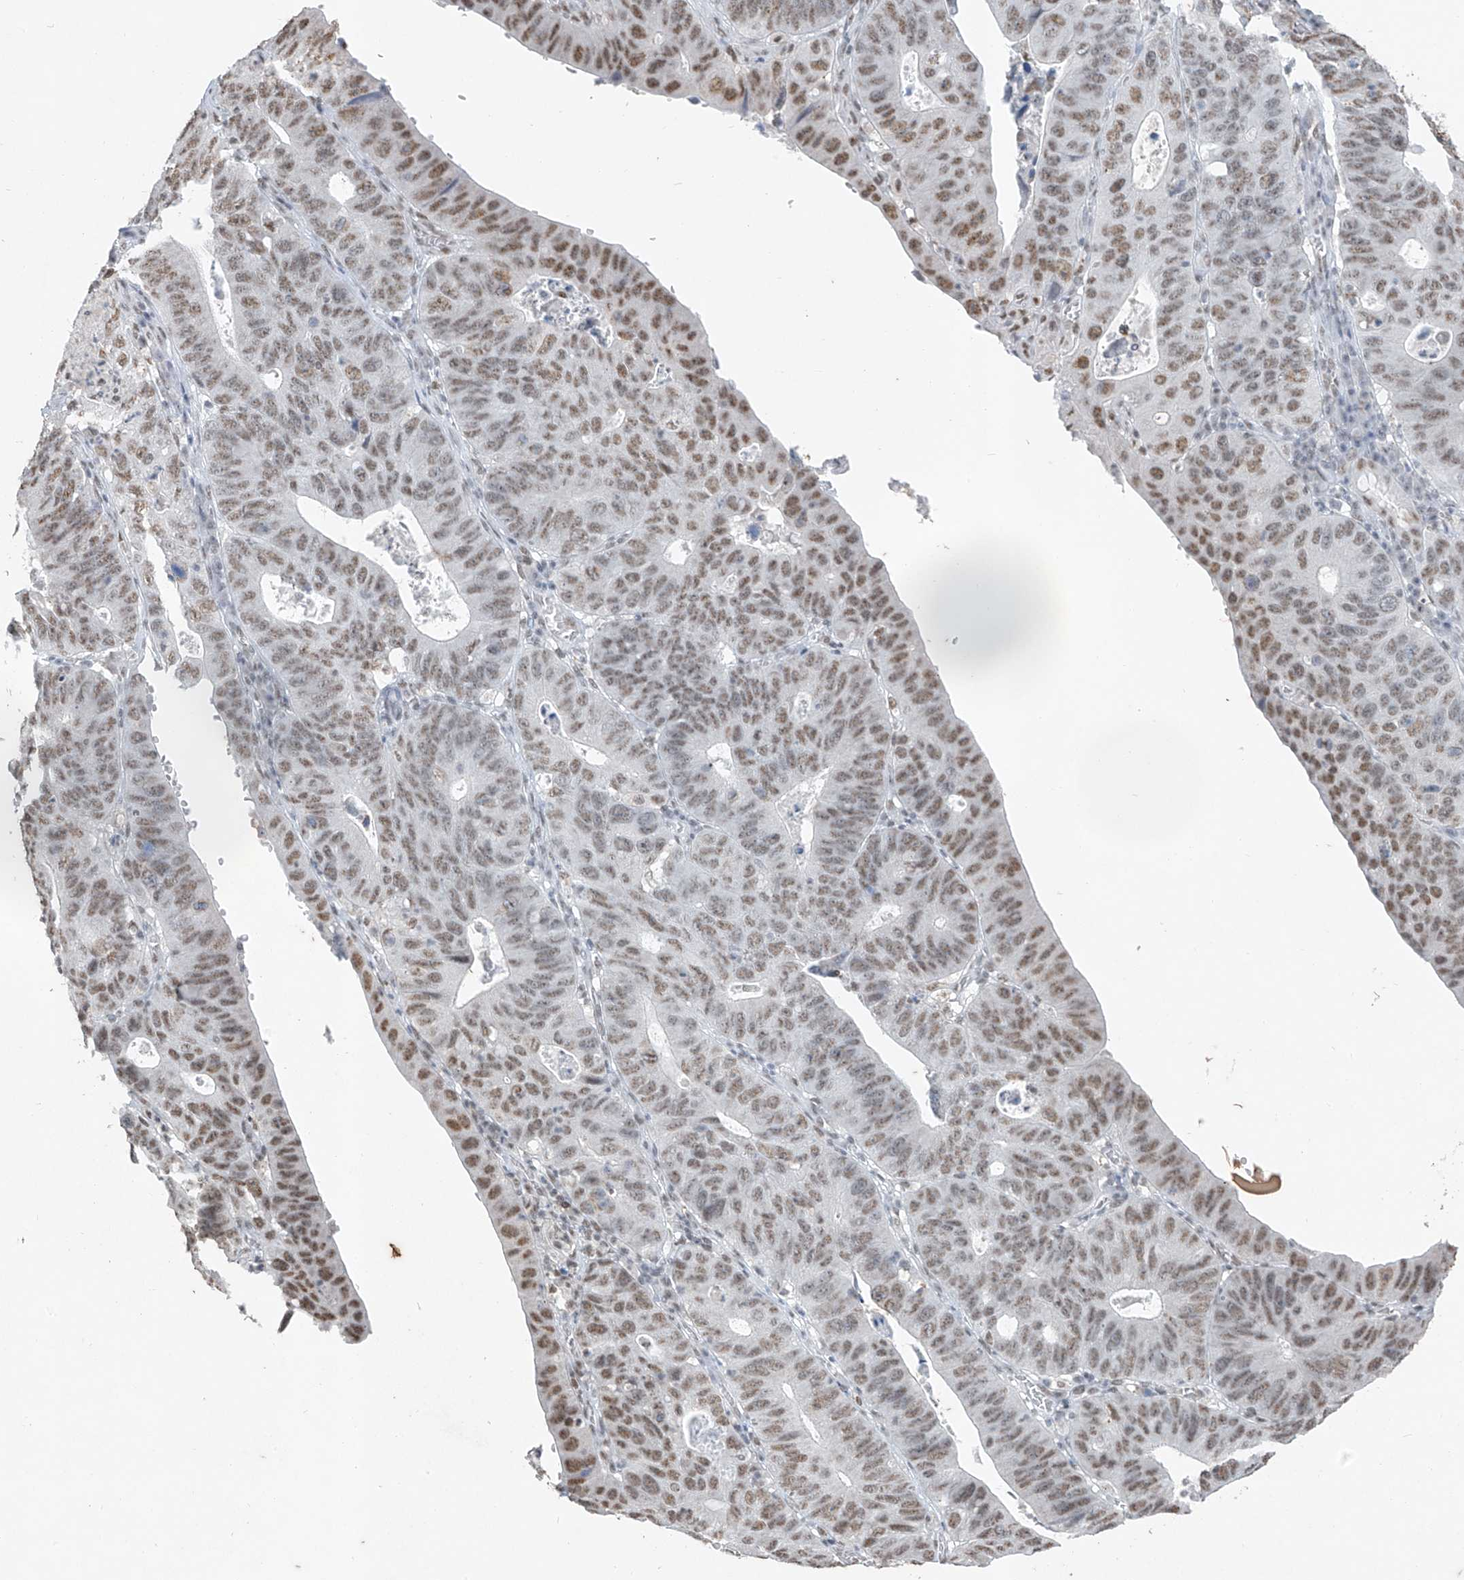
{"staining": {"intensity": "moderate", "quantity": ">75%", "location": "nuclear"}, "tissue": "stomach cancer", "cell_type": "Tumor cells", "image_type": "cancer", "snomed": [{"axis": "morphology", "description": "Adenocarcinoma, NOS"}, {"axis": "topography", "description": "Stomach"}], "caption": "Stomach adenocarcinoma tissue displays moderate nuclear positivity in about >75% of tumor cells The staining is performed using DAB (3,3'-diaminobenzidine) brown chromogen to label protein expression. The nuclei are counter-stained blue using hematoxylin.", "gene": "TFEC", "patient": {"sex": "male", "age": 59}}